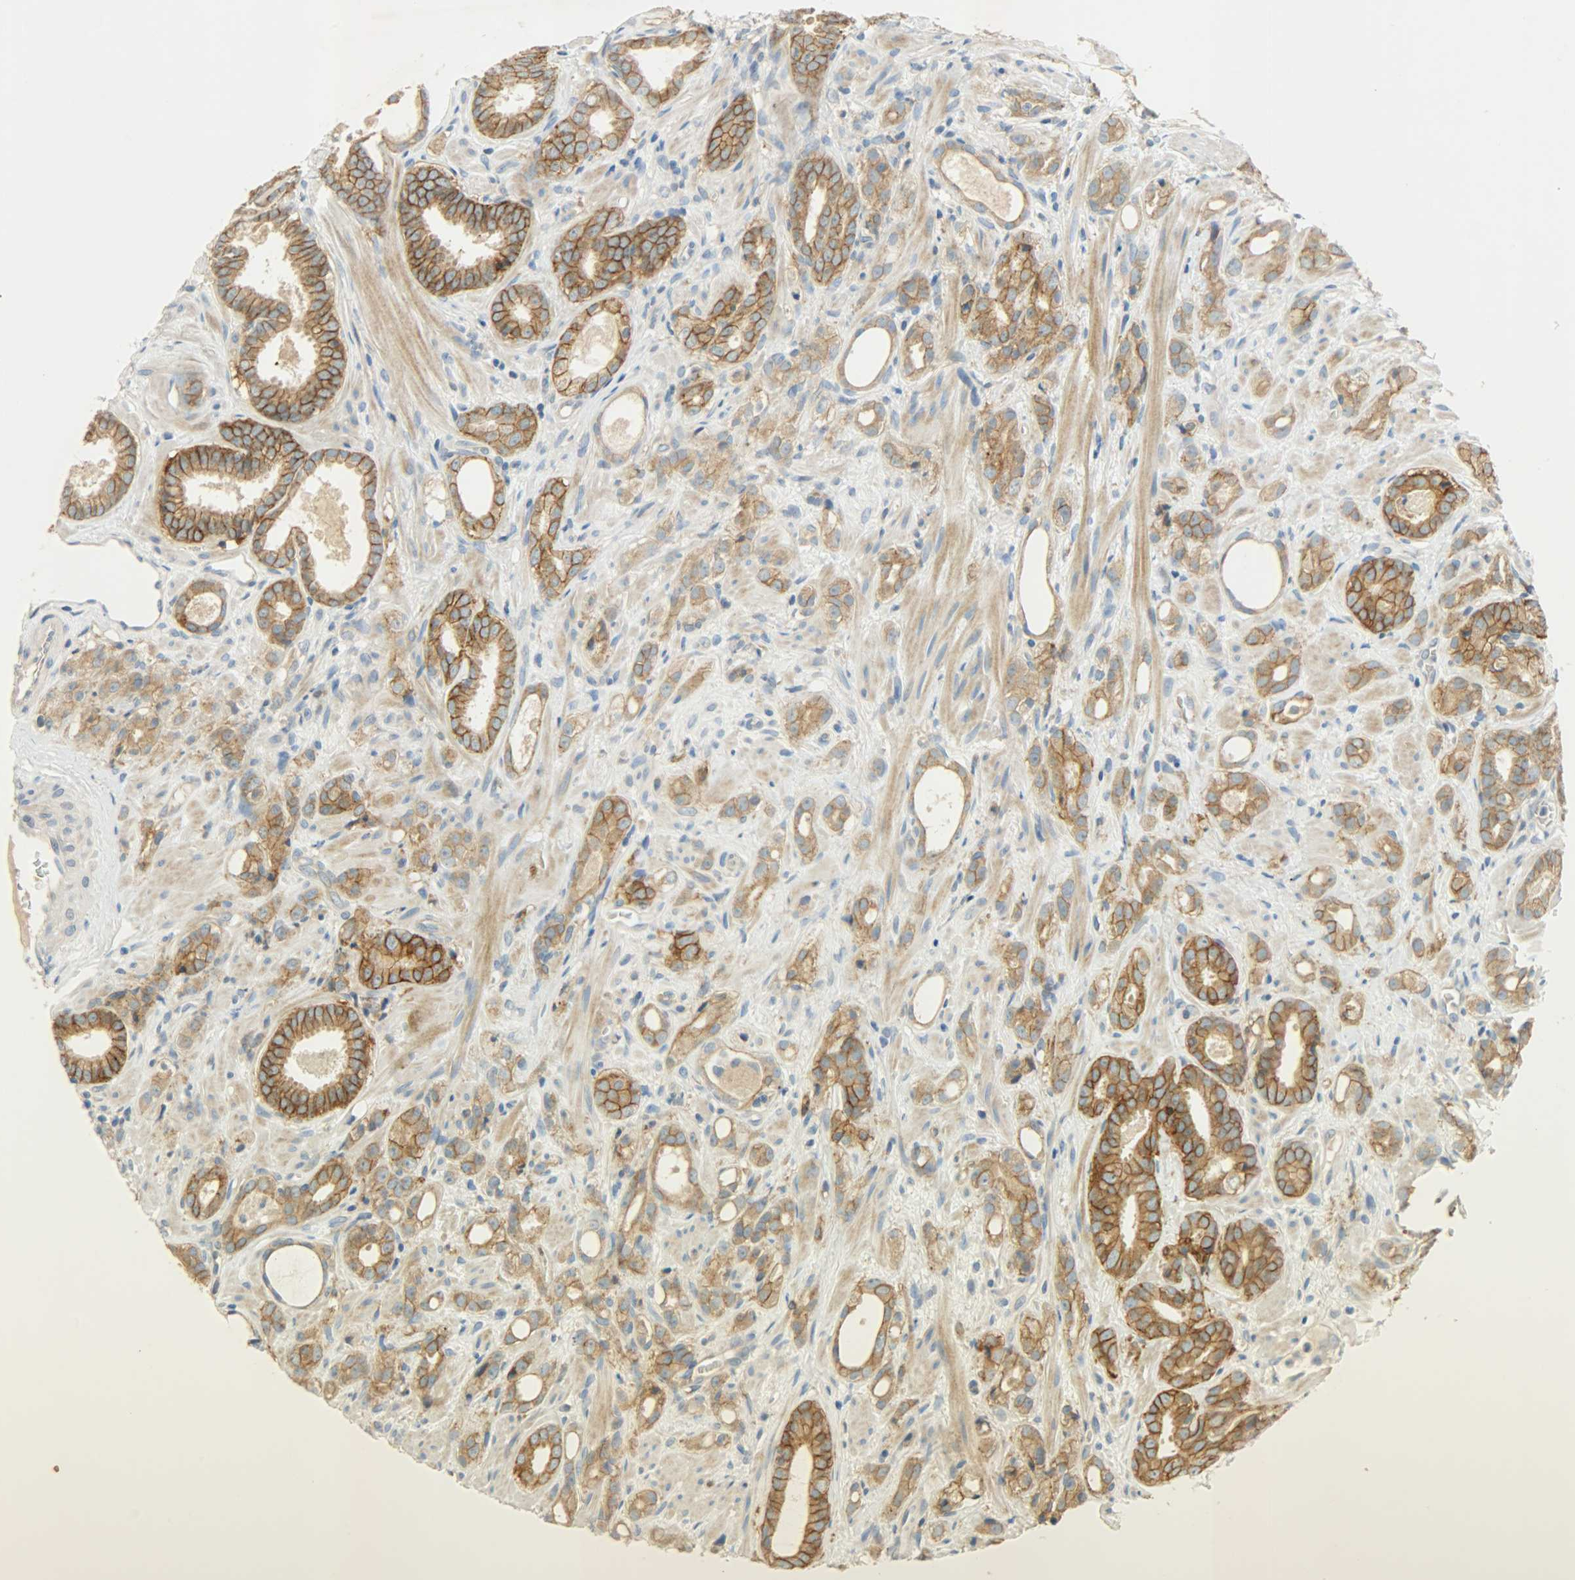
{"staining": {"intensity": "moderate", "quantity": ">75%", "location": "cytoplasmic/membranous"}, "tissue": "prostate cancer", "cell_type": "Tumor cells", "image_type": "cancer", "snomed": [{"axis": "morphology", "description": "Adenocarcinoma, Low grade"}, {"axis": "topography", "description": "Prostate"}], "caption": "This is an image of immunohistochemistry (IHC) staining of adenocarcinoma (low-grade) (prostate), which shows moderate positivity in the cytoplasmic/membranous of tumor cells.", "gene": "DSG2", "patient": {"sex": "male", "age": 57}}